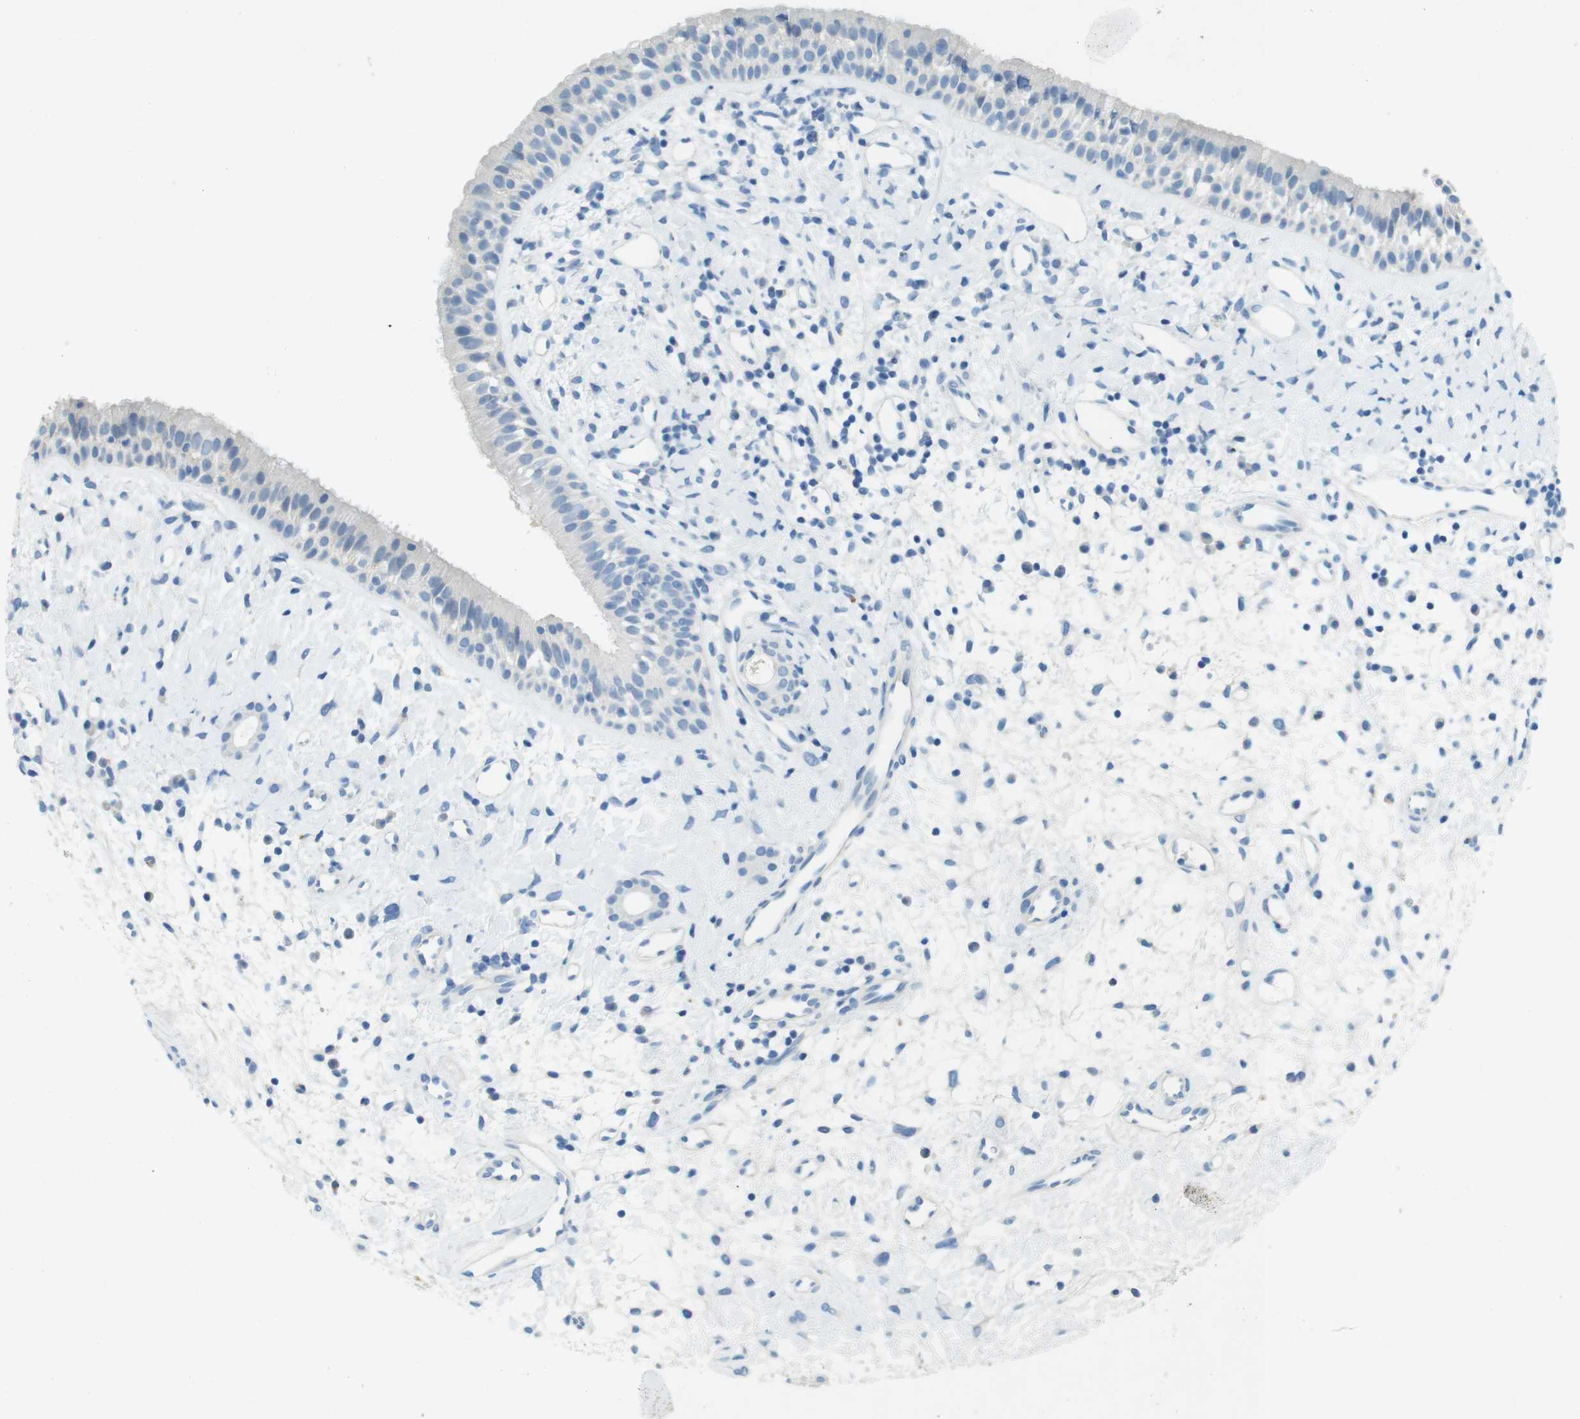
{"staining": {"intensity": "negative", "quantity": "none", "location": "none"}, "tissue": "nasopharynx", "cell_type": "Respiratory epithelial cells", "image_type": "normal", "snomed": [{"axis": "morphology", "description": "Normal tissue, NOS"}, {"axis": "topography", "description": "Nasopharynx"}], "caption": "Respiratory epithelial cells show no significant positivity in unremarkable nasopharynx. (Stains: DAB (3,3'-diaminobenzidine) immunohistochemistry (IHC) with hematoxylin counter stain, Microscopy: brightfield microscopy at high magnification).", "gene": "CD320", "patient": {"sex": "male", "age": 22}}